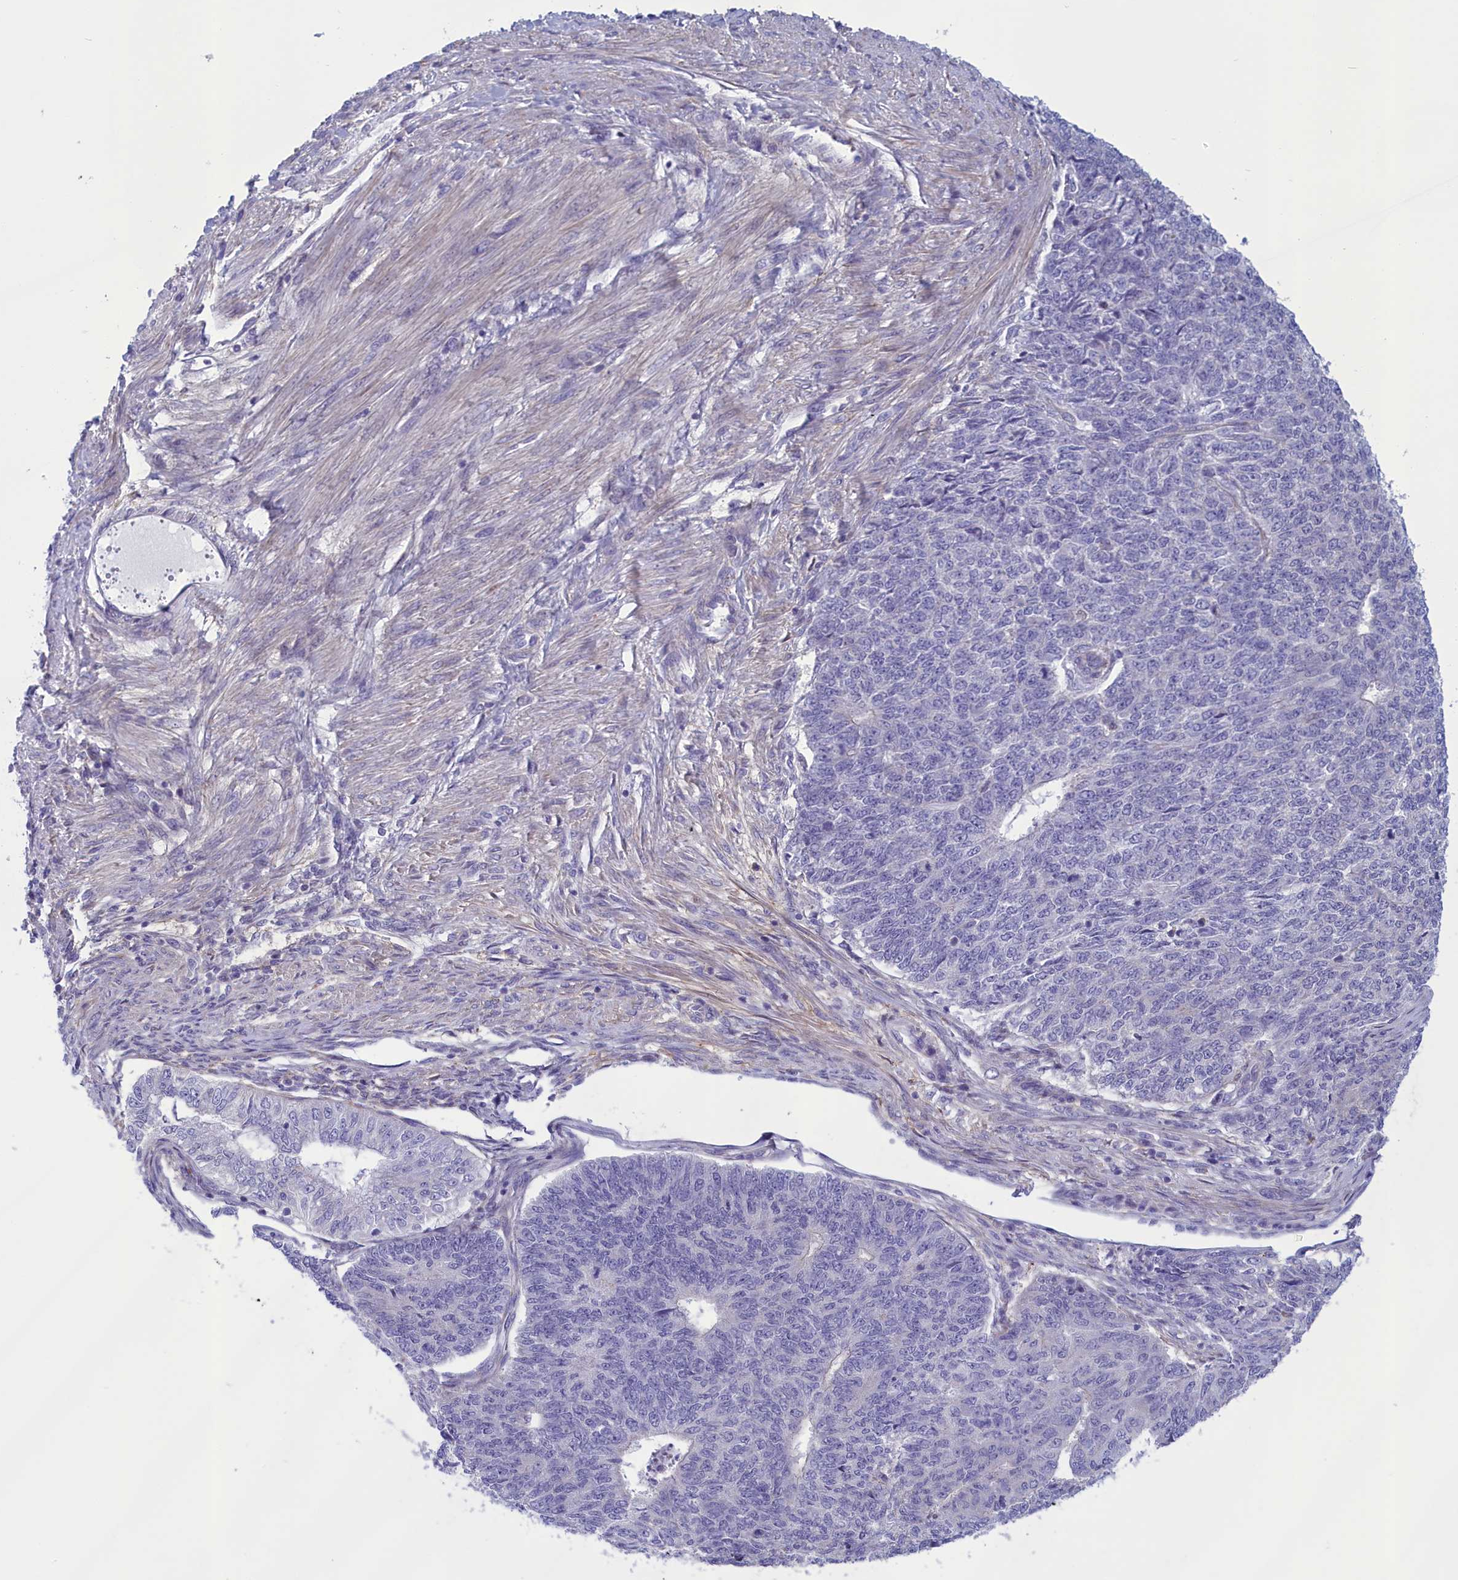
{"staining": {"intensity": "negative", "quantity": "none", "location": "none"}, "tissue": "endometrial cancer", "cell_type": "Tumor cells", "image_type": "cancer", "snomed": [{"axis": "morphology", "description": "Adenocarcinoma, NOS"}, {"axis": "topography", "description": "Endometrium"}], "caption": "This is an immunohistochemistry (IHC) micrograph of endometrial cancer. There is no staining in tumor cells.", "gene": "CORO2A", "patient": {"sex": "female", "age": 32}}